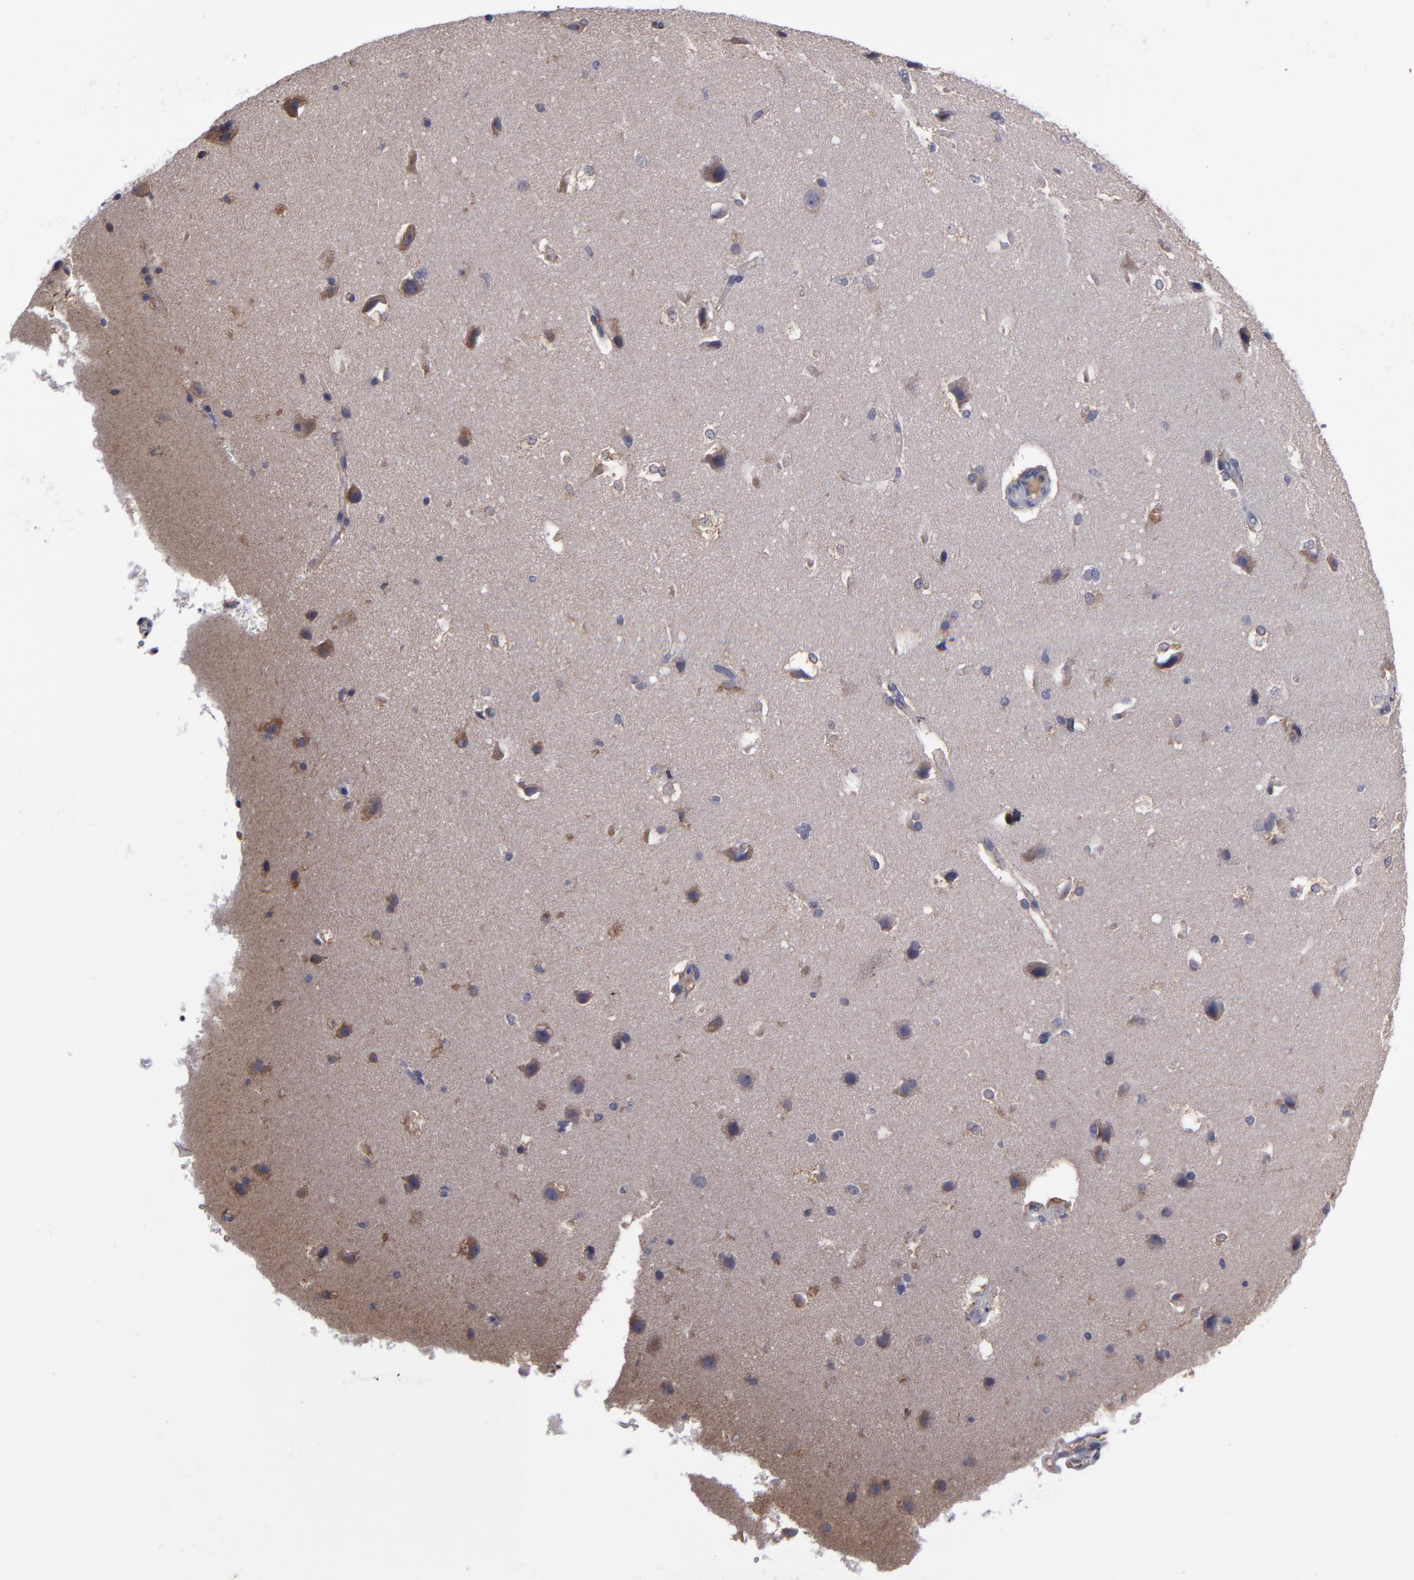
{"staining": {"intensity": "negative", "quantity": "none", "location": "none"}, "tissue": "cerebral cortex", "cell_type": "Endothelial cells", "image_type": "normal", "snomed": [{"axis": "morphology", "description": "Normal tissue, NOS"}, {"axis": "topography", "description": "Cerebral cortex"}], "caption": "Human cerebral cortex stained for a protein using immunohistochemistry exhibits no positivity in endothelial cells.", "gene": "MMP11", "patient": {"sex": "female", "age": 45}}